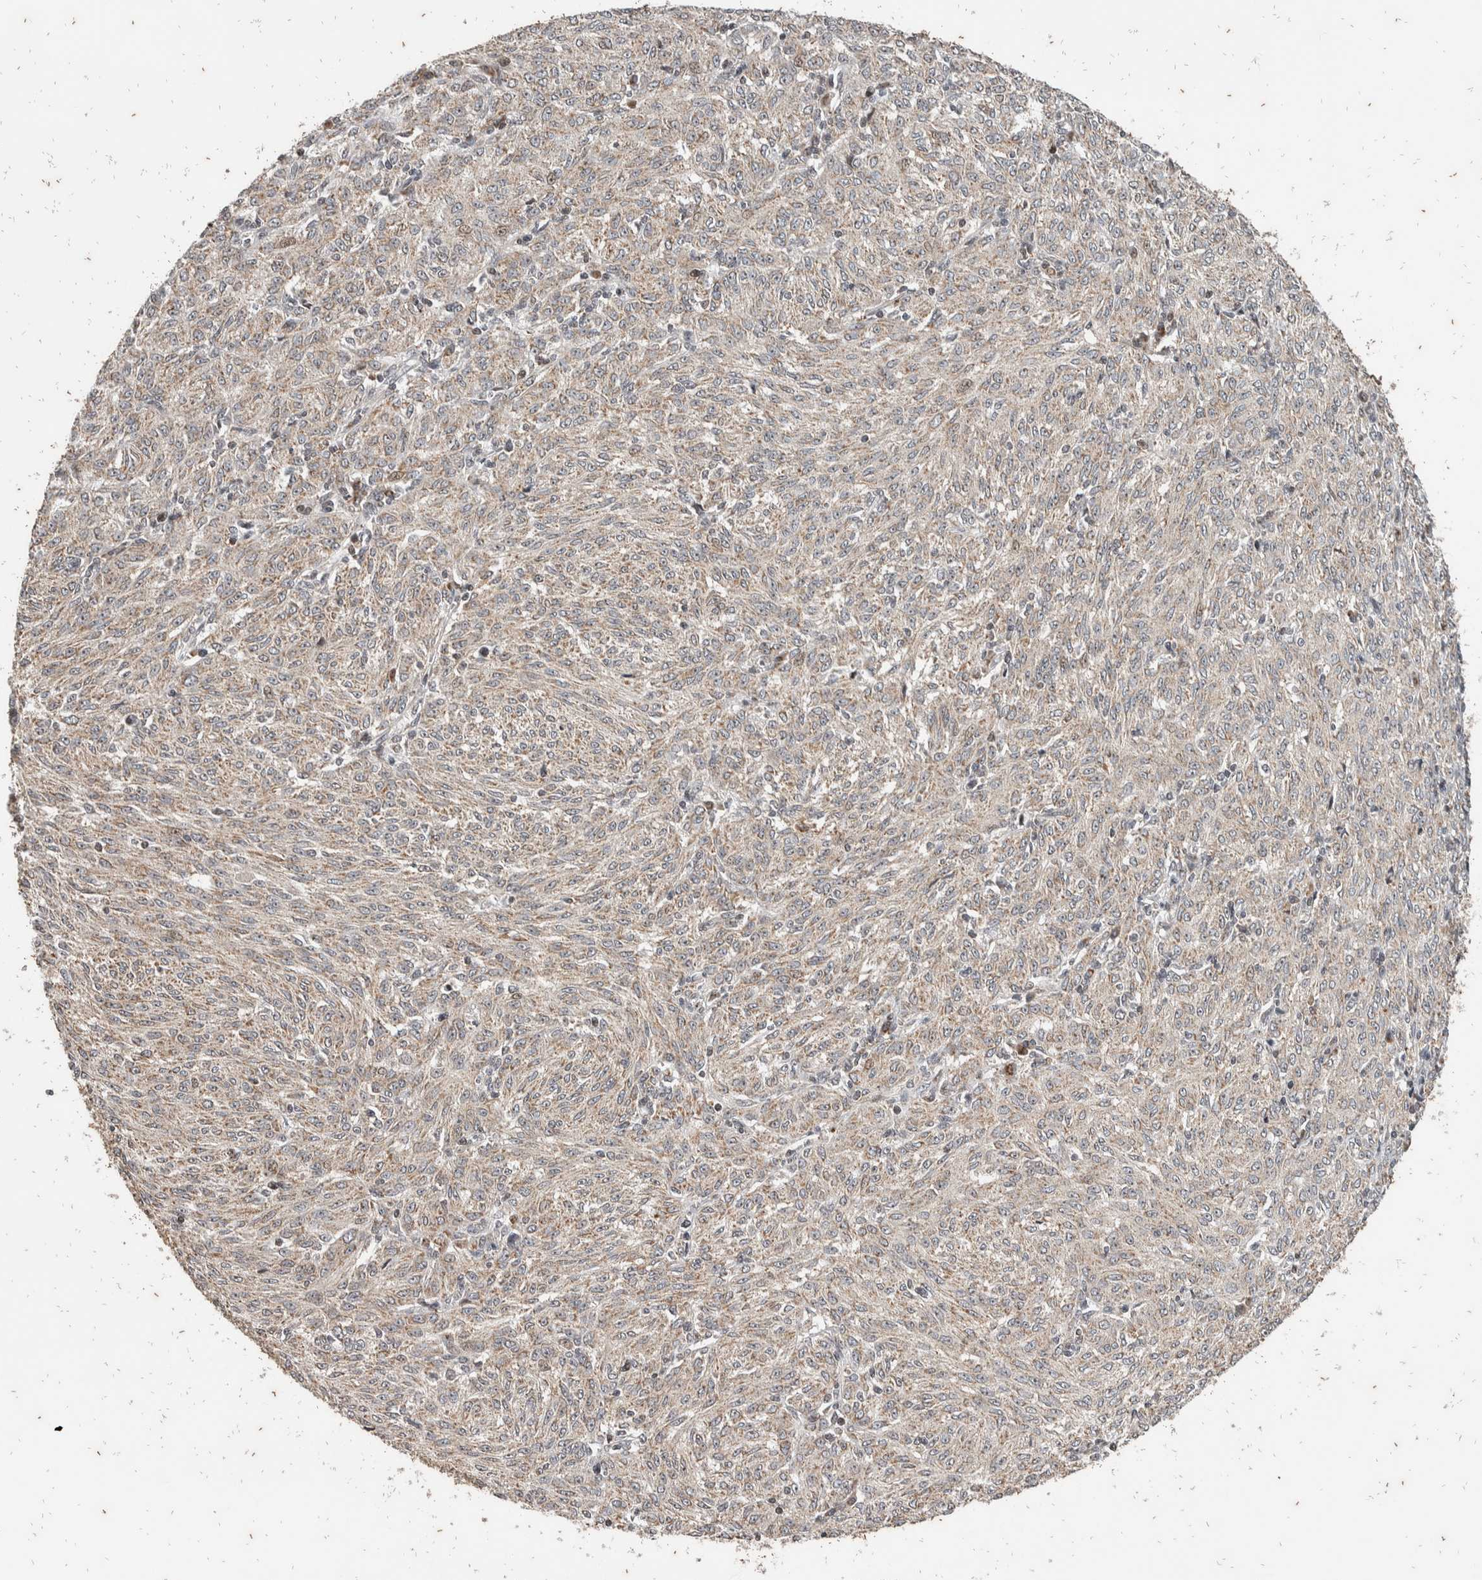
{"staining": {"intensity": "weak", "quantity": "25%-75%", "location": "cytoplasmic/membranous"}, "tissue": "melanoma", "cell_type": "Tumor cells", "image_type": "cancer", "snomed": [{"axis": "morphology", "description": "Malignant melanoma, NOS"}, {"axis": "topography", "description": "Skin"}], "caption": "Human melanoma stained for a protein (brown) reveals weak cytoplasmic/membranous positive expression in about 25%-75% of tumor cells.", "gene": "ATXN7L1", "patient": {"sex": "female", "age": 72}}